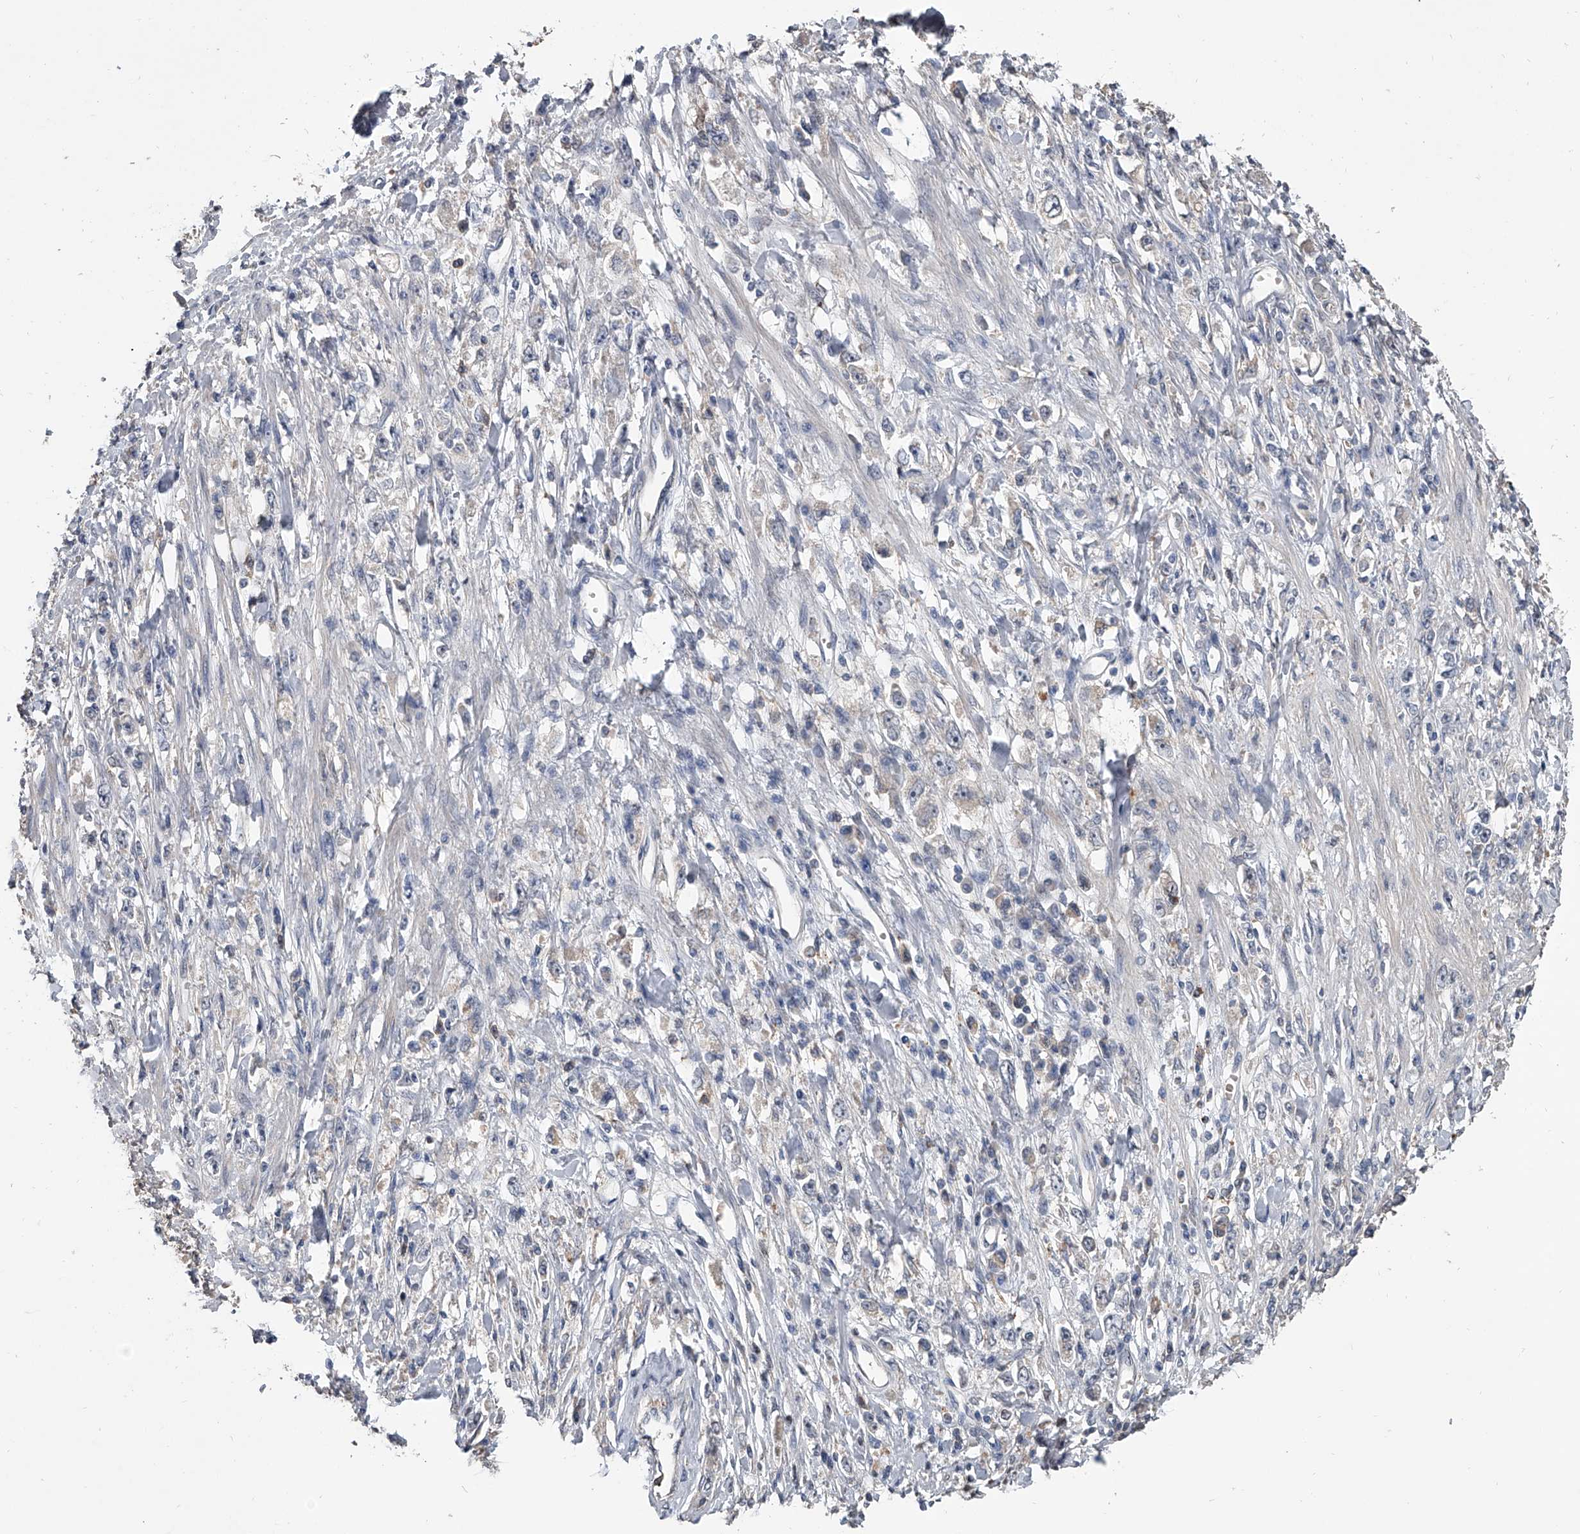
{"staining": {"intensity": "negative", "quantity": "none", "location": "none"}, "tissue": "stomach cancer", "cell_type": "Tumor cells", "image_type": "cancer", "snomed": [{"axis": "morphology", "description": "Adenocarcinoma, NOS"}, {"axis": "topography", "description": "Stomach"}], "caption": "Tumor cells show no significant protein expression in stomach adenocarcinoma.", "gene": "DOCK9", "patient": {"sex": "female", "age": 59}}